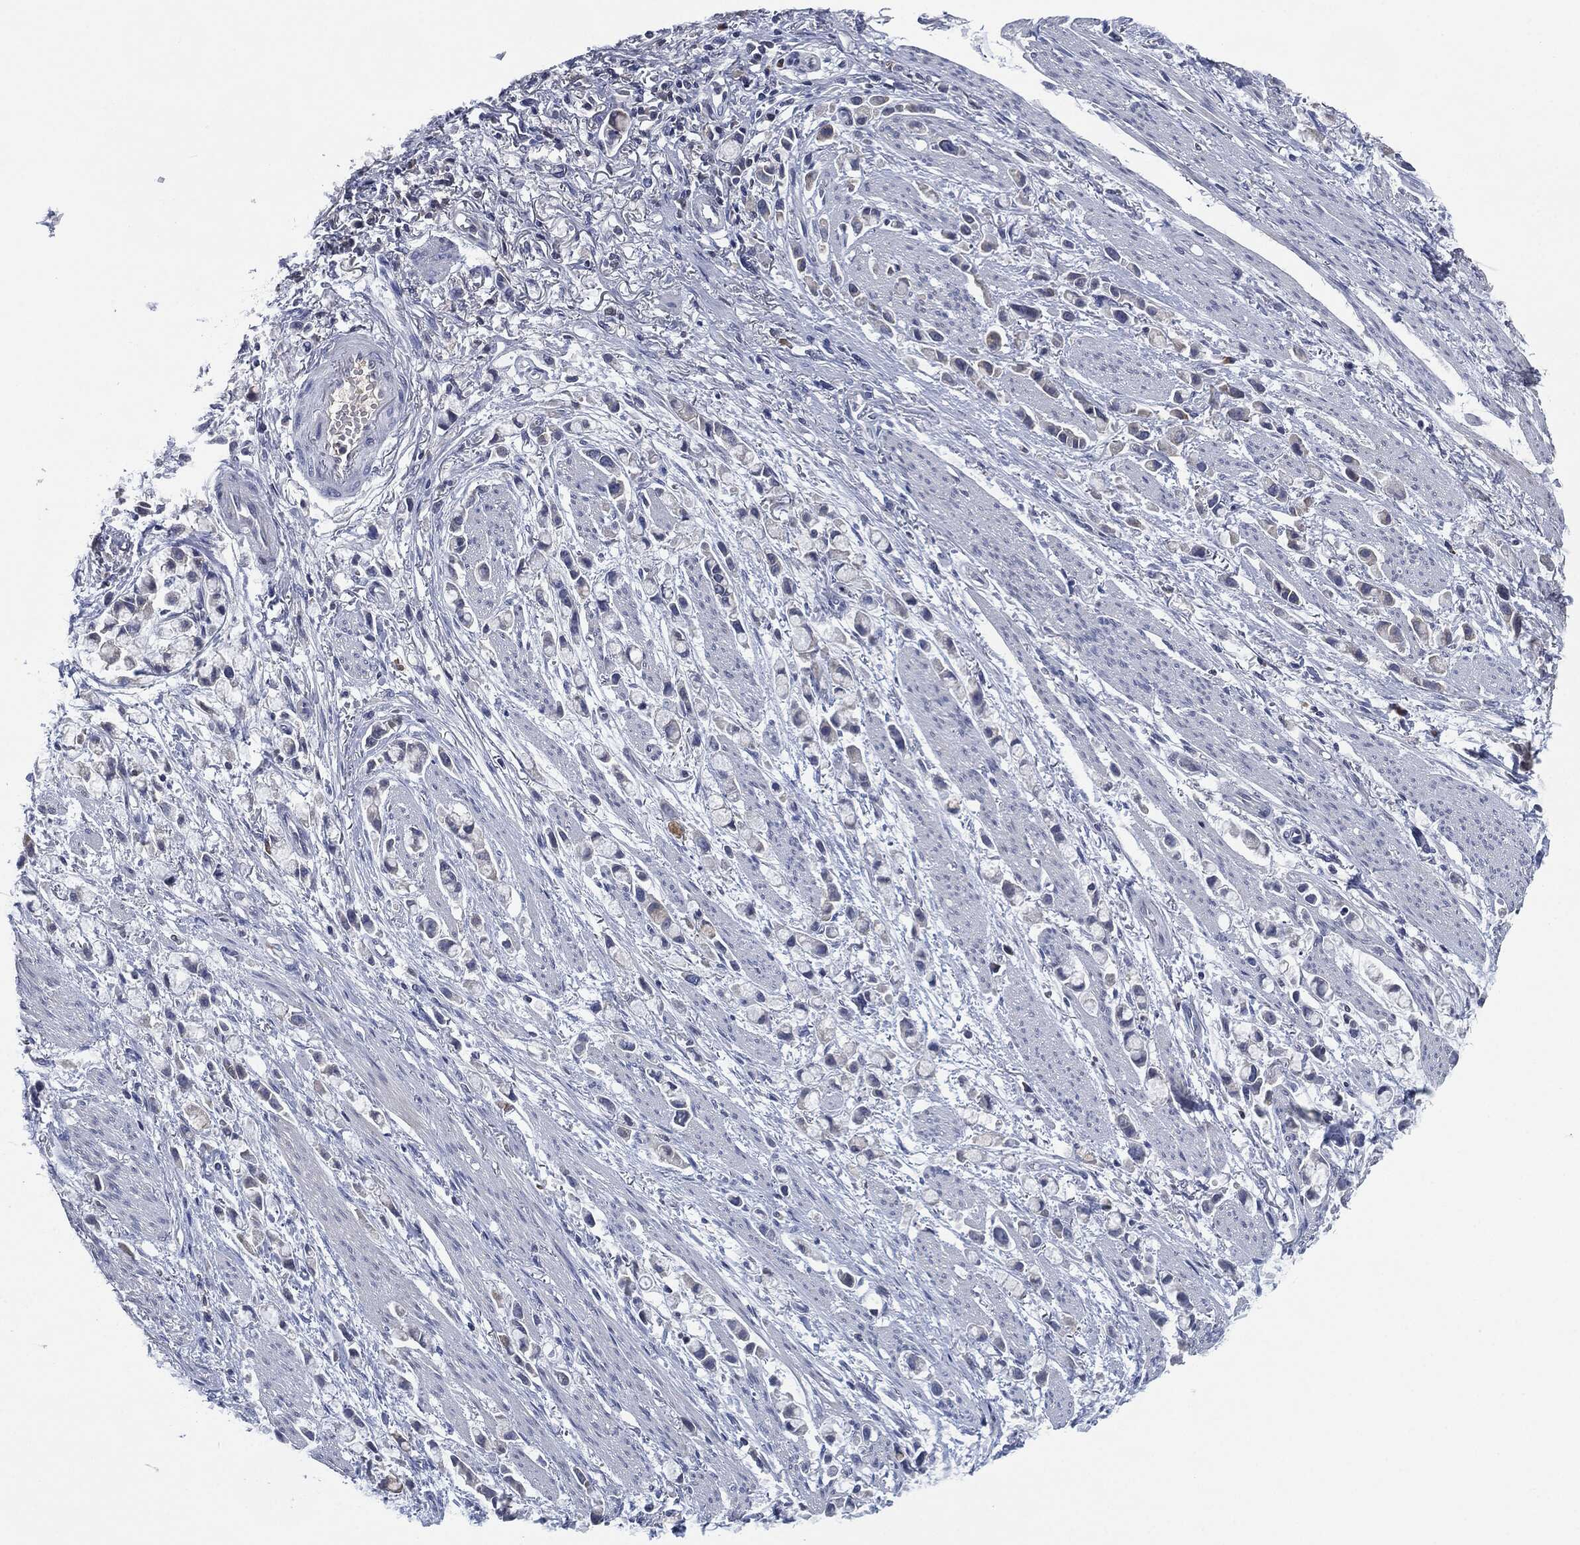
{"staining": {"intensity": "negative", "quantity": "none", "location": "none"}, "tissue": "stomach cancer", "cell_type": "Tumor cells", "image_type": "cancer", "snomed": [{"axis": "morphology", "description": "Adenocarcinoma, NOS"}, {"axis": "topography", "description": "Stomach"}], "caption": "High power microscopy image of an immunohistochemistry image of stomach cancer (adenocarcinoma), revealing no significant positivity in tumor cells.", "gene": "IL2RG", "patient": {"sex": "female", "age": 81}}